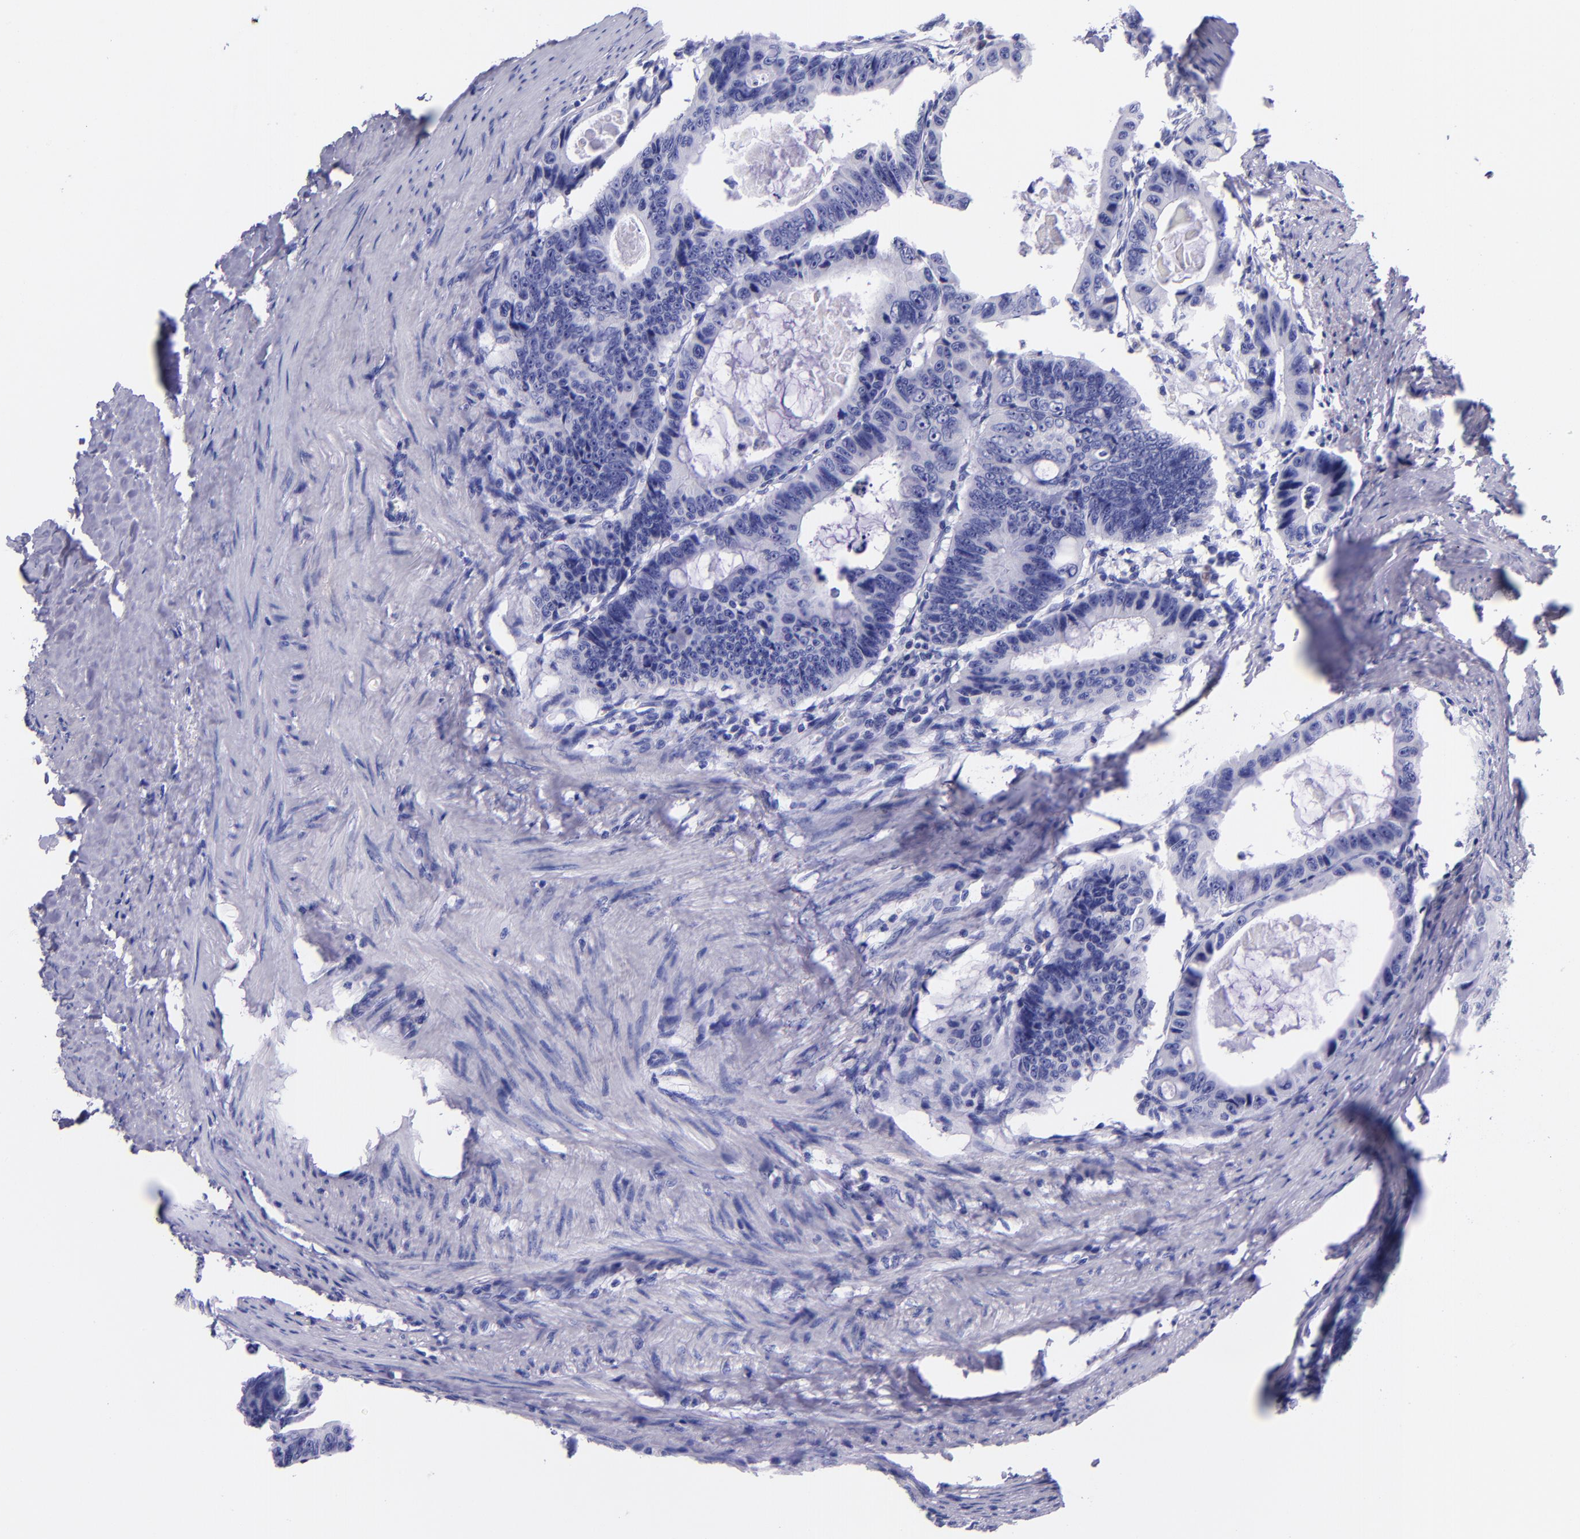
{"staining": {"intensity": "negative", "quantity": "none", "location": "none"}, "tissue": "colorectal cancer", "cell_type": "Tumor cells", "image_type": "cancer", "snomed": [{"axis": "morphology", "description": "Adenocarcinoma, NOS"}, {"axis": "topography", "description": "Colon"}], "caption": "This is an immunohistochemistry photomicrograph of human colorectal cancer. There is no expression in tumor cells.", "gene": "SLPI", "patient": {"sex": "female", "age": 55}}